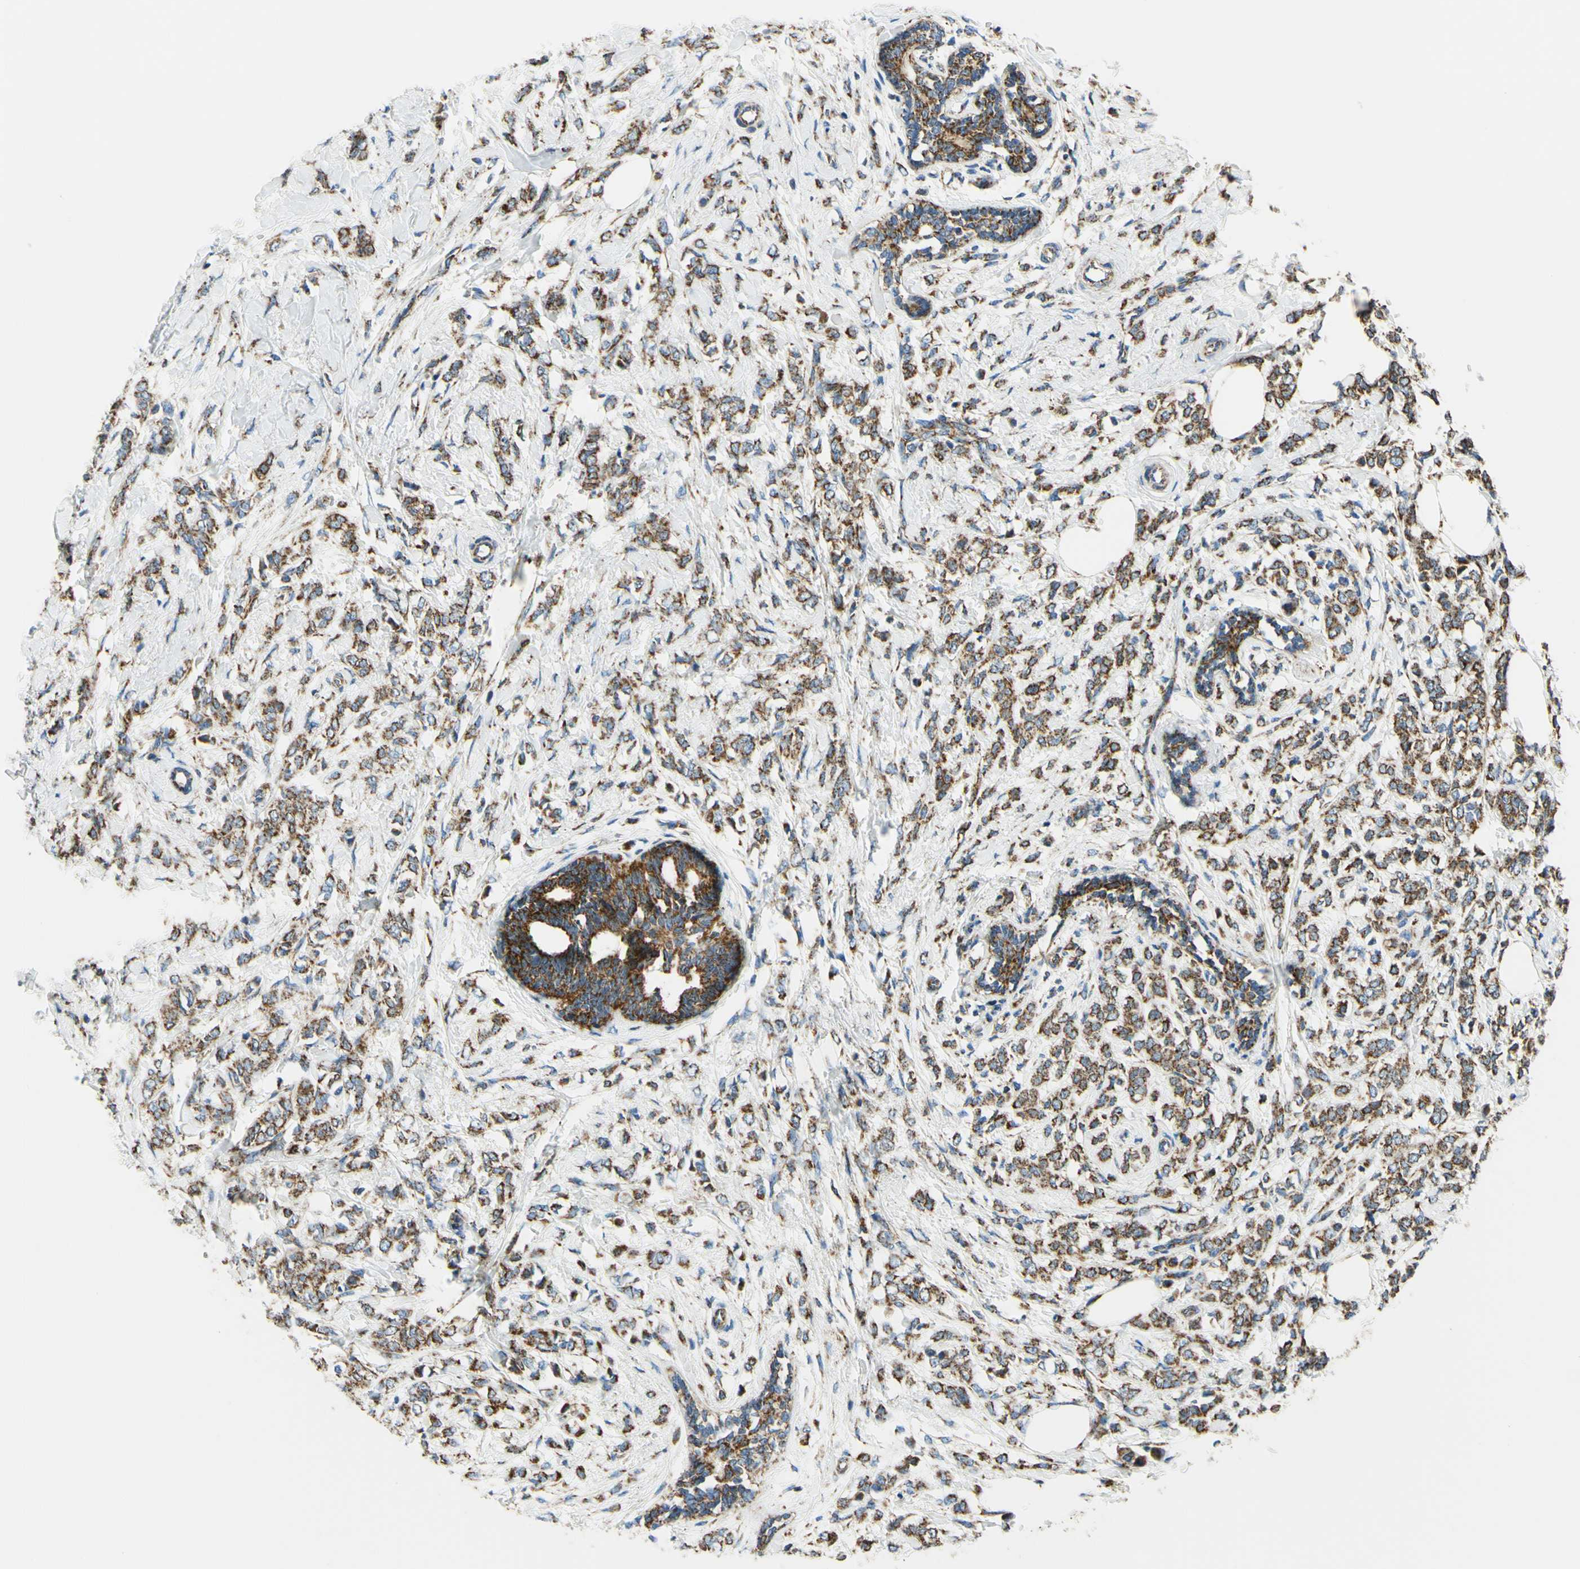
{"staining": {"intensity": "moderate", "quantity": ">75%", "location": "cytoplasmic/membranous"}, "tissue": "breast cancer", "cell_type": "Tumor cells", "image_type": "cancer", "snomed": [{"axis": "morphology", "description": "Lobular carcinoma, in situ"}, {"axis": "morphology", "description": "Lobular carcinoma"}, {"axis": "topography", "description": "Breast"}], "caption": "Immunohistochemistry staining of breast lobular carcinoma, which demonstrates medium levels of moderate cytoplasmic/membranous positivity in about >75% of tumor cells indicating moderate cytoplasmic/membranous protein positivity. The staining was performed using DAB (brown) for protein detection and nuclei were counterstained in hematoxylin (blue).", "gene": "MAVS", "patient": {"sex": "female", "age": 41}}